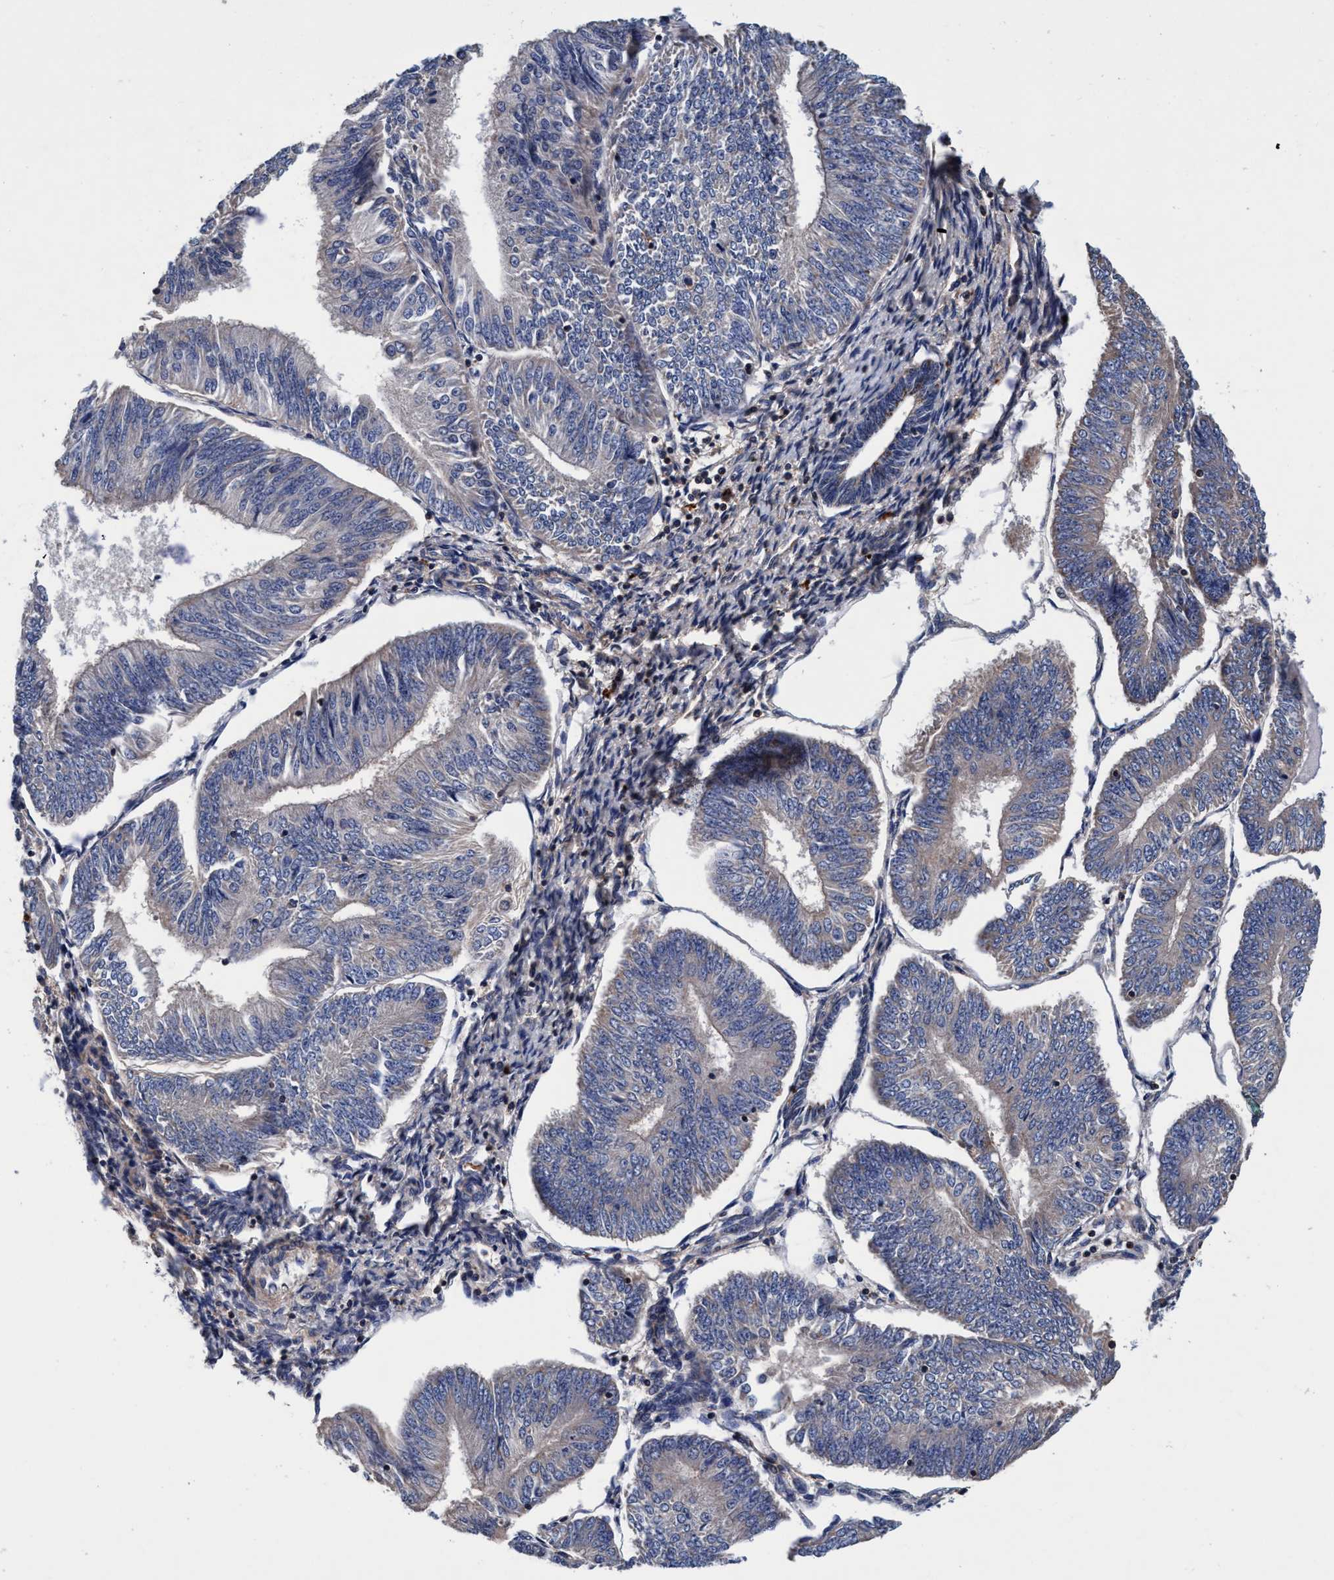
{"staining": {"intensity": "negative", "quantity": "none", "location": "none"}, "tissue": "endometrial cancer", "cell_type": "Tumor cells", "image_type": "cancer", "snomed": [{"axis": "morphology", "description": "Adenocarcinoma, NOS"}, {"axis": "topography", "description": "Endometrium"}], "caption": "A high-resolution histopathology image shows immunohistochemistry (IHC) staining of endometrial adenocarcinoma, which demonstrates no significant expression in tumor cells.", "gene": "RNF208", "patient": {"sex": "female", "age": 58}}